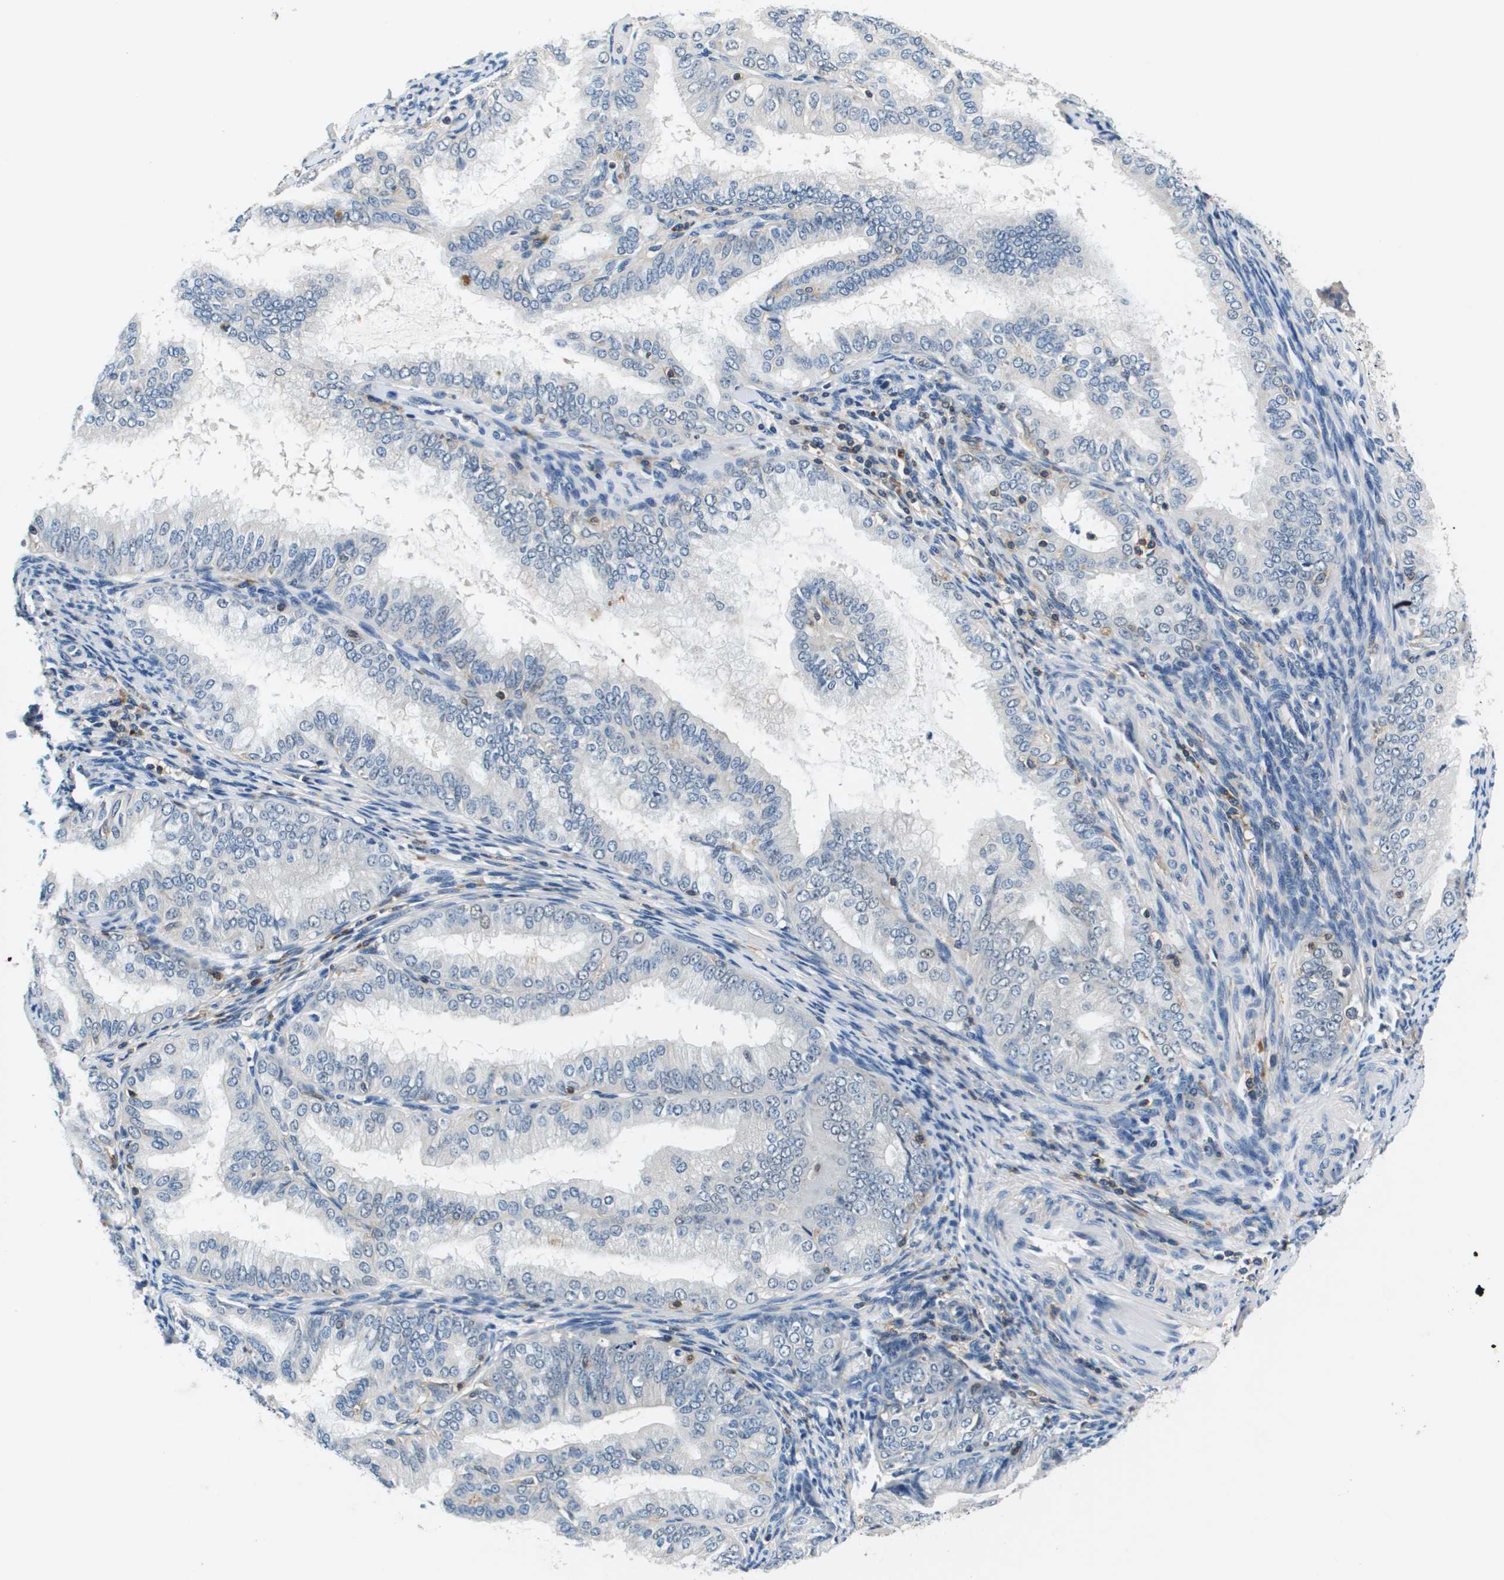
{"staining": {"intensity": "negative", "quantity": "none", "location": "none"}, "tissue": "endometrial cancer", "cell_type": "Tumor cells", "image_type": "cancer", "snomed": [{"axis": "morphology", "description": "Adenocarcinoma, NOS"}, {"axis": "topography", "description": "Endometrium"}], "caption": "Immunohistochemical staining of human endometrial adenocarcinoma exhibits no significant positivity in tumor cells.", "gene": "KCNQ5", "patient": {"sex": "female", "age": 63}}